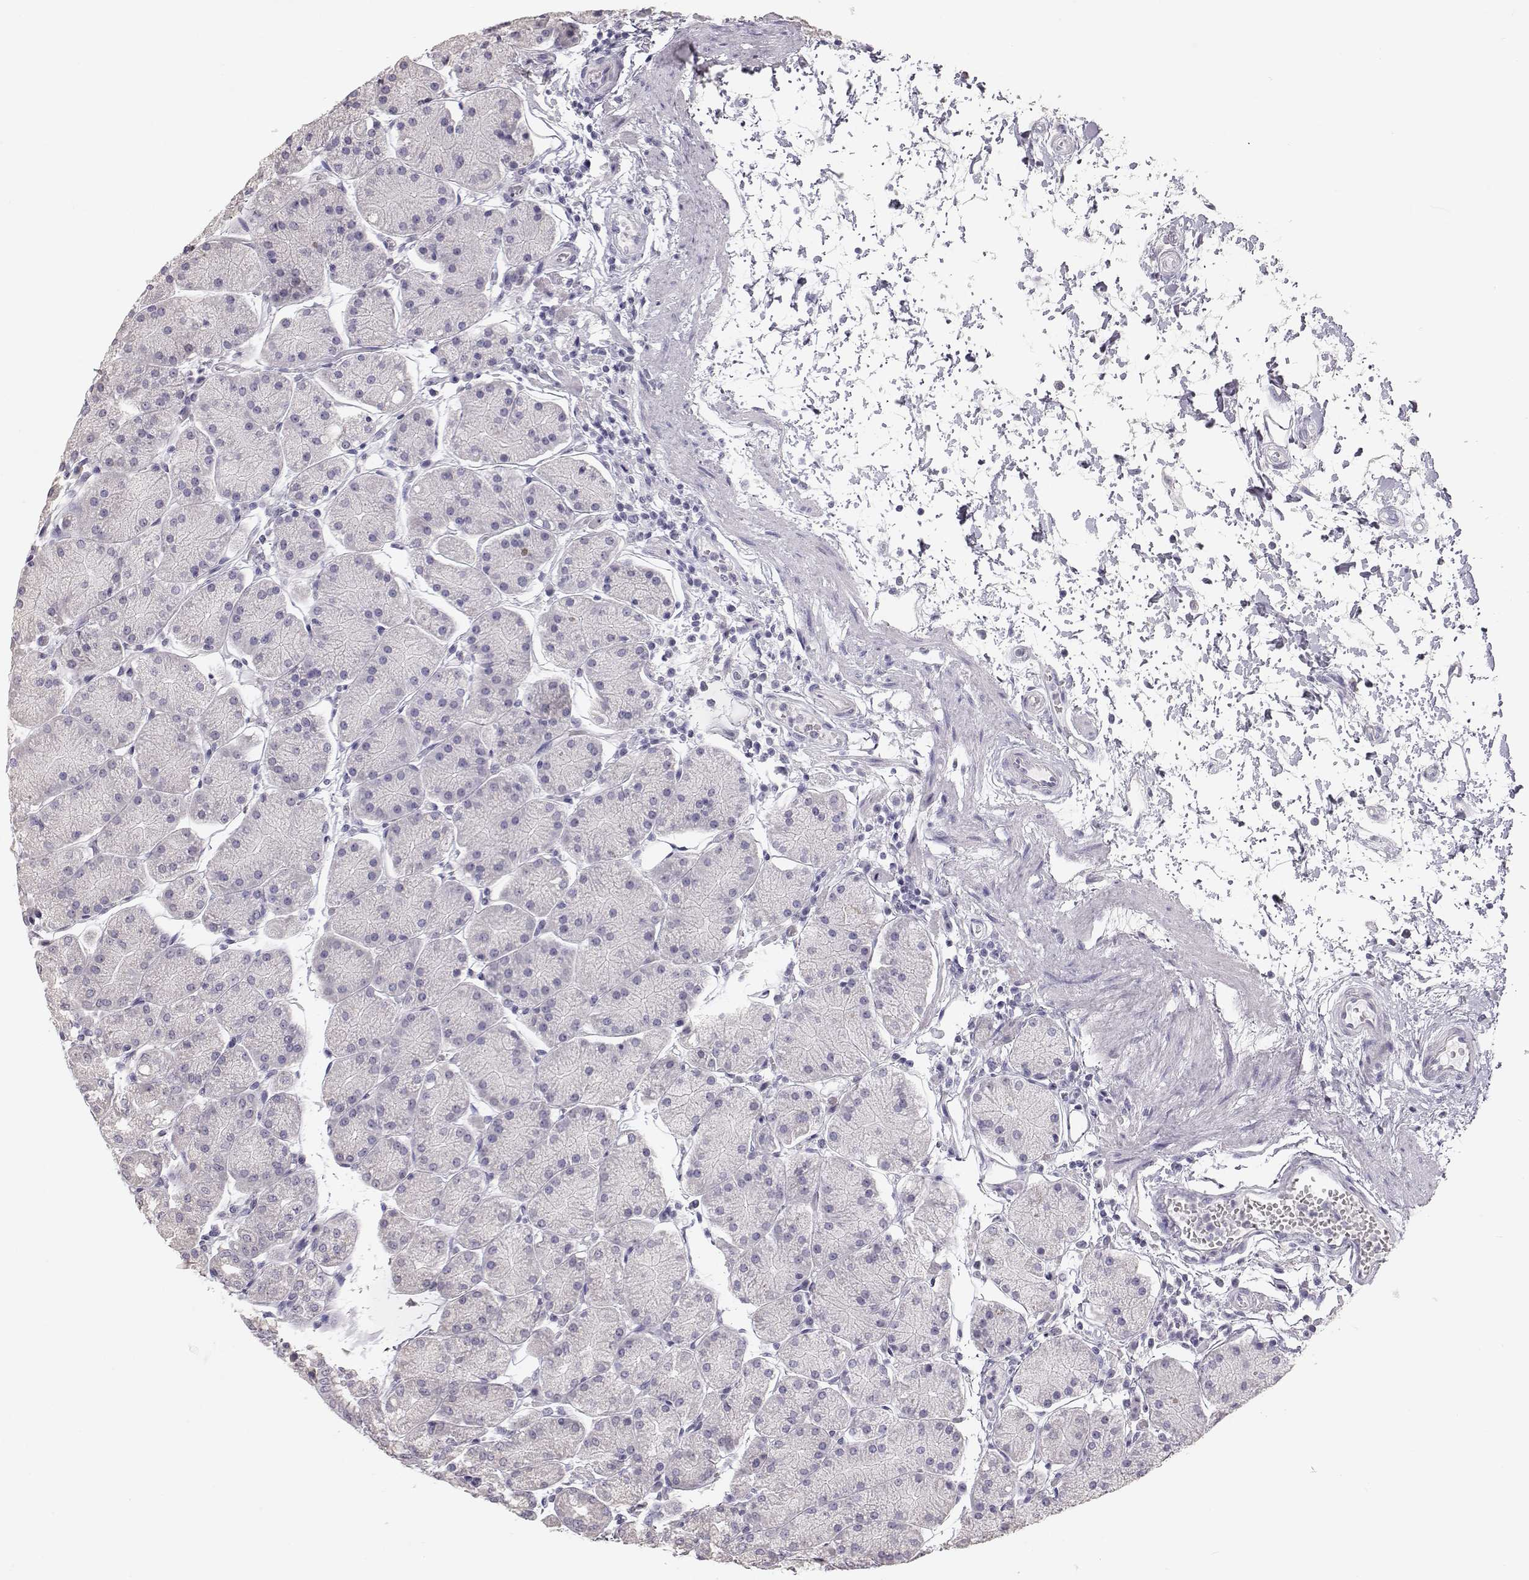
{"staining": {"intensity": "negative", "quantity": "none", "location": "none"}, "tissue": "stomach", "cell_type": "Glandular cells", "image_type": "normal", "snomed": [{"axis": "morphology", "description": "Normal tissue, NOS"}, {"axis": "topography", "description": "Stomach"}], "caption": "An IHC micrograph of unremarkable stomach is shown. There is no staining in glandular cells of stomach.", "gene": "KRT31", "patient": {"sex": "male", "age": 54}}